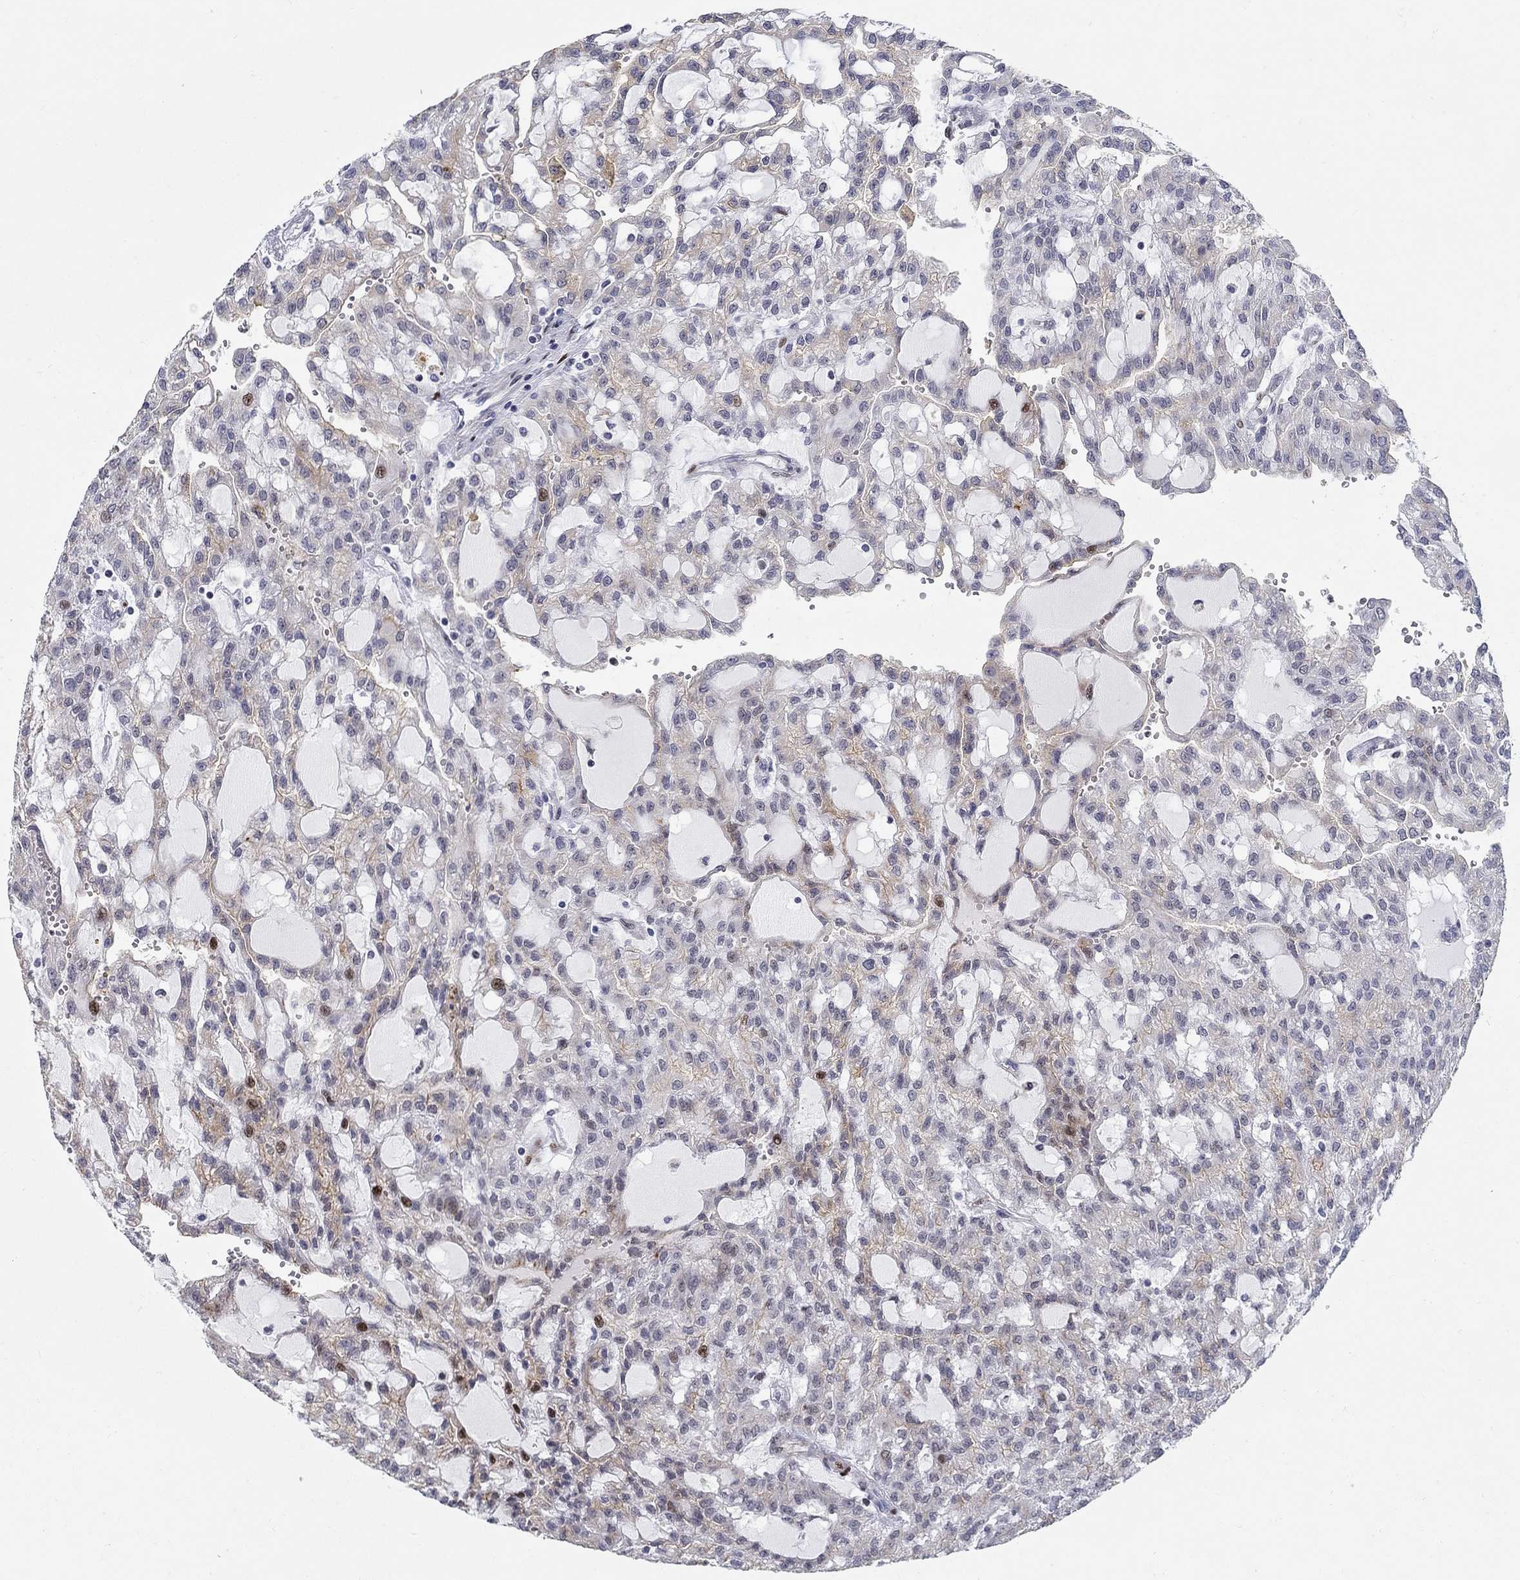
{"staining": {"intensity": "strong", "quantity": "<25%", "location": "nuclear"}, "tissue": "renal cancer", "cell_type": "Tumor cells", "image_type": "cancer", "snomed": [{"axis": "morphology", "description": "Adenocarcinoma, NOS"}, {"axis": "topography", "description": "Kidney"}], "caption": "Human renal adenocarcinoma stained for a protein (brown) displays strong nuclear positive staining in approximately <25% of tumor cells.", "gene": "RAPGEF5", "patient": {"sex": "male", "age": 63}}